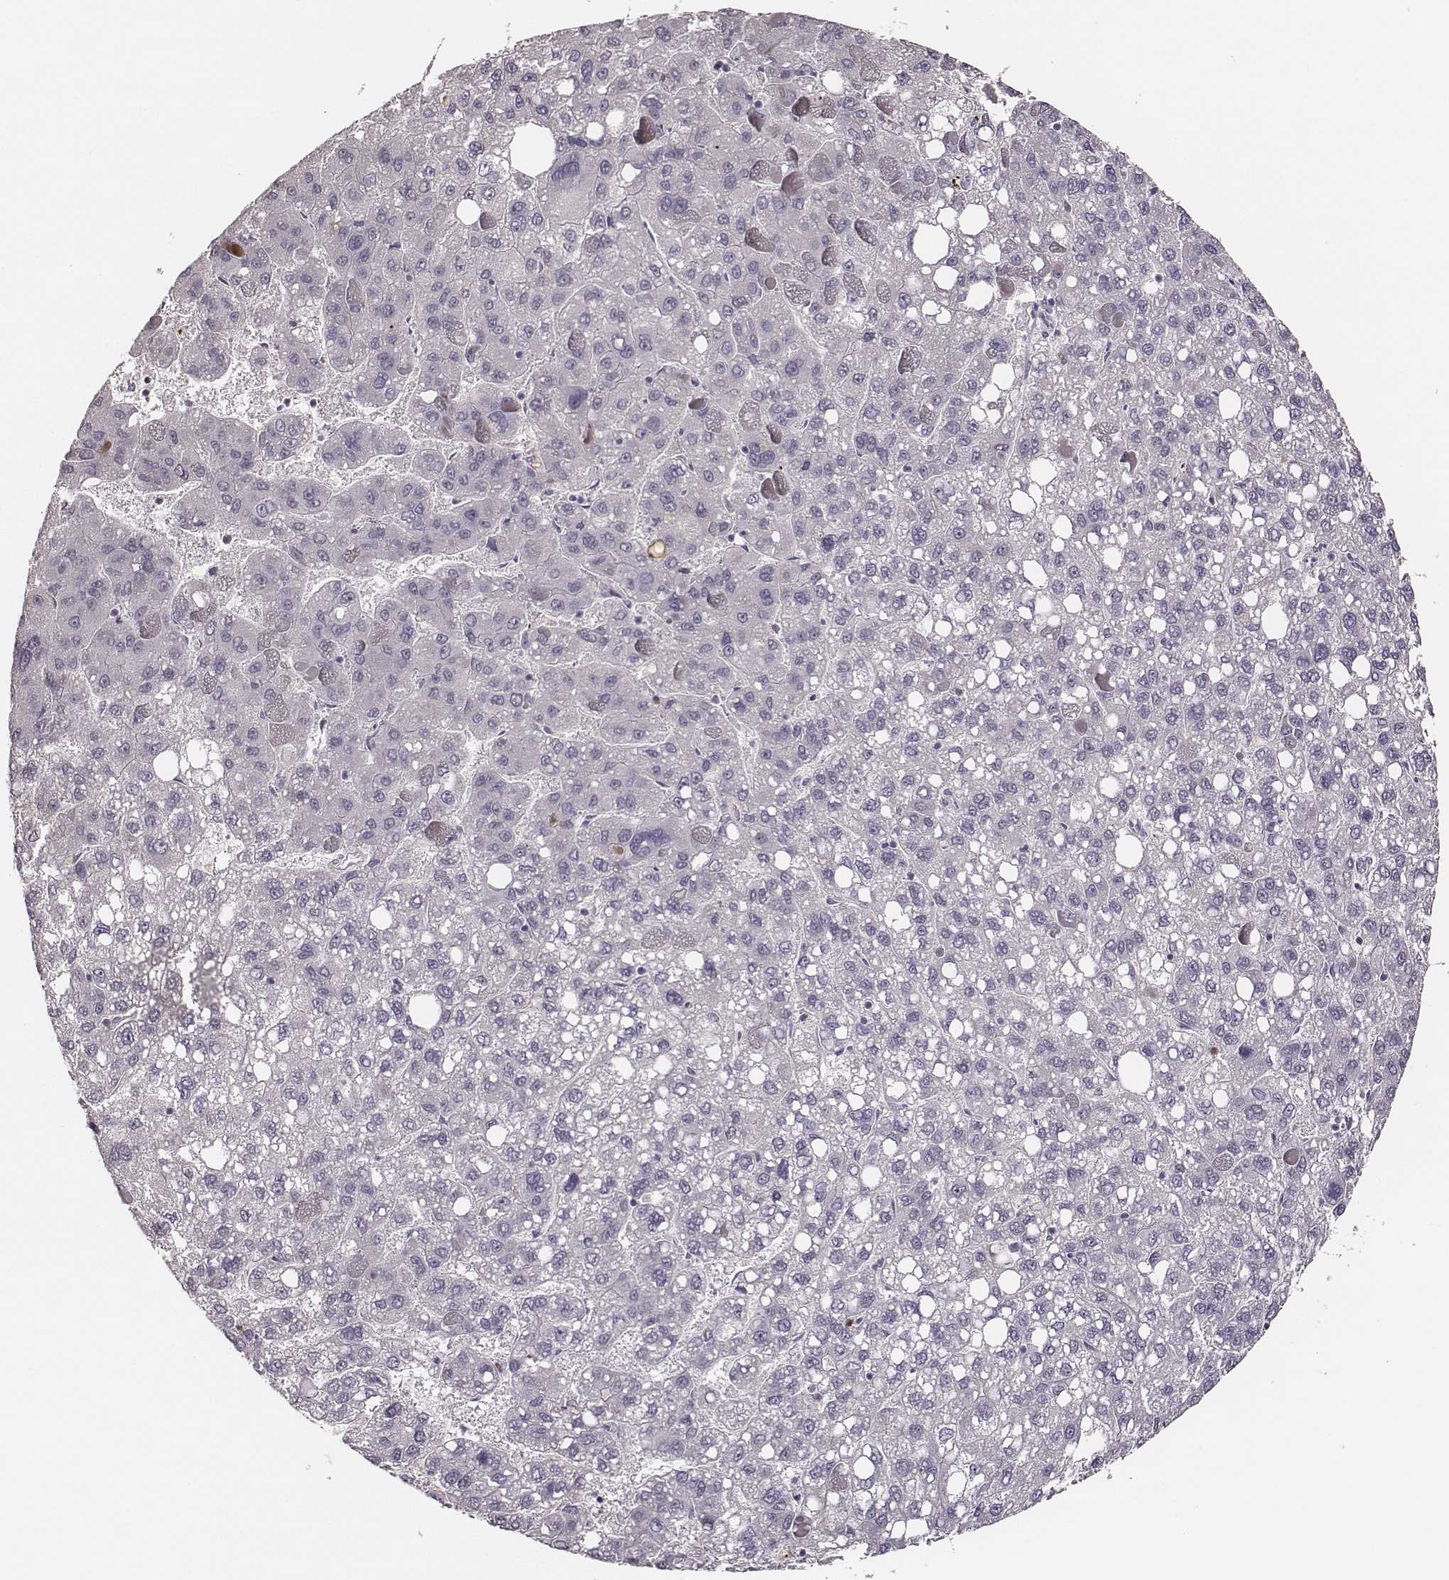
{"staining": {"intensity": "negative", "quantity": "none", "location": "none"}, "tissue": "liver cancer", "cell_type": "Tumor cells", "image_type": "cancer", "snomed": [{"axis": "morphology", "description": "Carcinoma, Hepatocellular, NOS"}, {"axis": "topography", "description": "Liver"}], "caption": "The histopathology image reveals no significant expression in tumor cells of liver hepatocellular carcinoma.", "gene": "ZYX", "patient": {"sex": "female", "age": 82}}